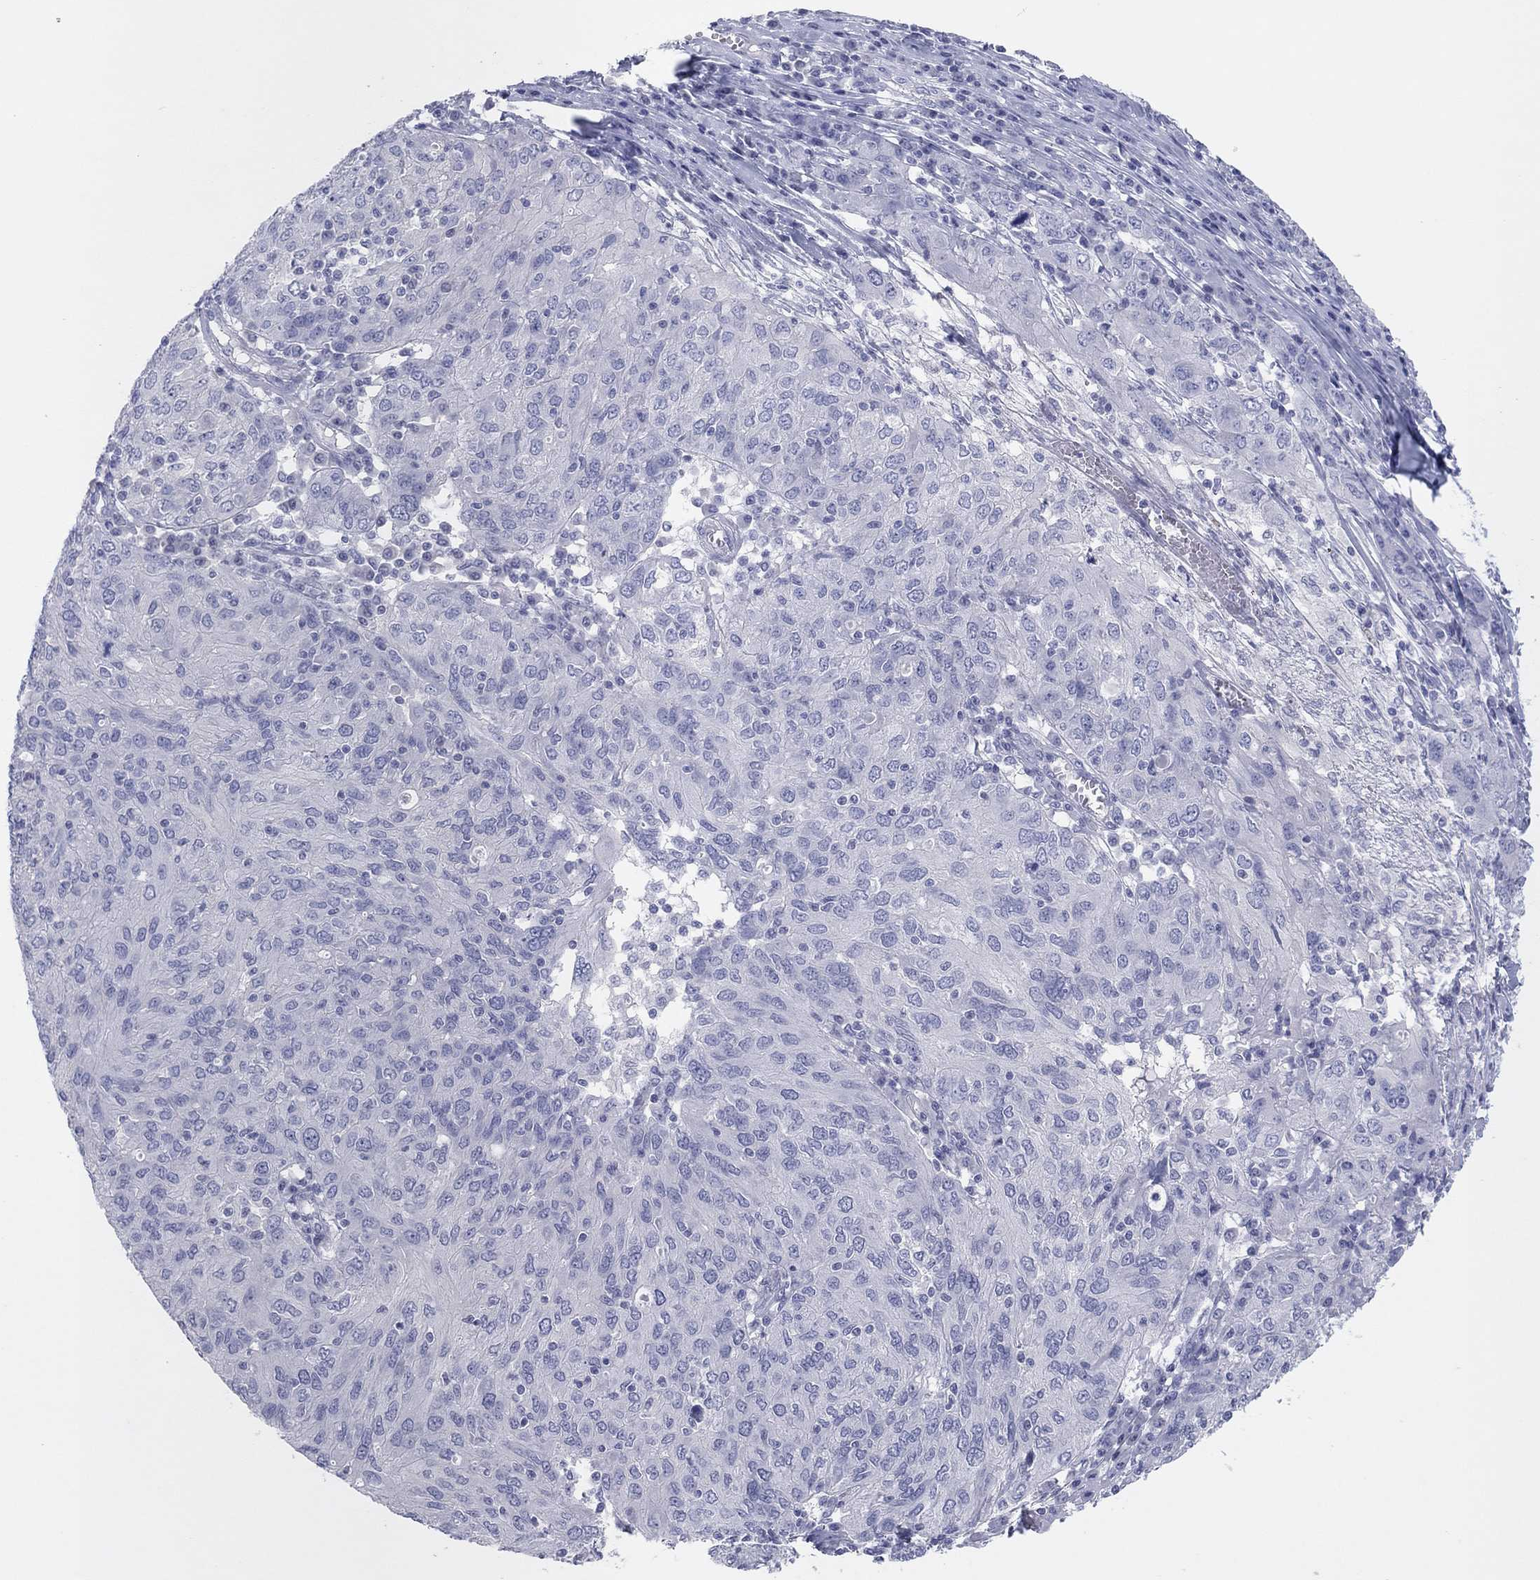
{"staining": {"intensity": "negative", "quantity": "none", "location": "none"}, "tissue": "ovarian cancer", "cell_type": "Tumor cells", "image_type": "cancer", "snomed": [{"axis": "morphology", "description": "Carcinoma, endometroid"}, {"axis": "topography", "description": "Ovary"}], "caption": "DAB immunohistochemical staining of human ovarian endometroid carcinoma demonstrates no significant positivity in tumor cells. (DAB (3,3'-diaminobenzidine) IHC, high magnification).", "gene": "CPNE6", "patient": {"sex": "female", "age": 50}}